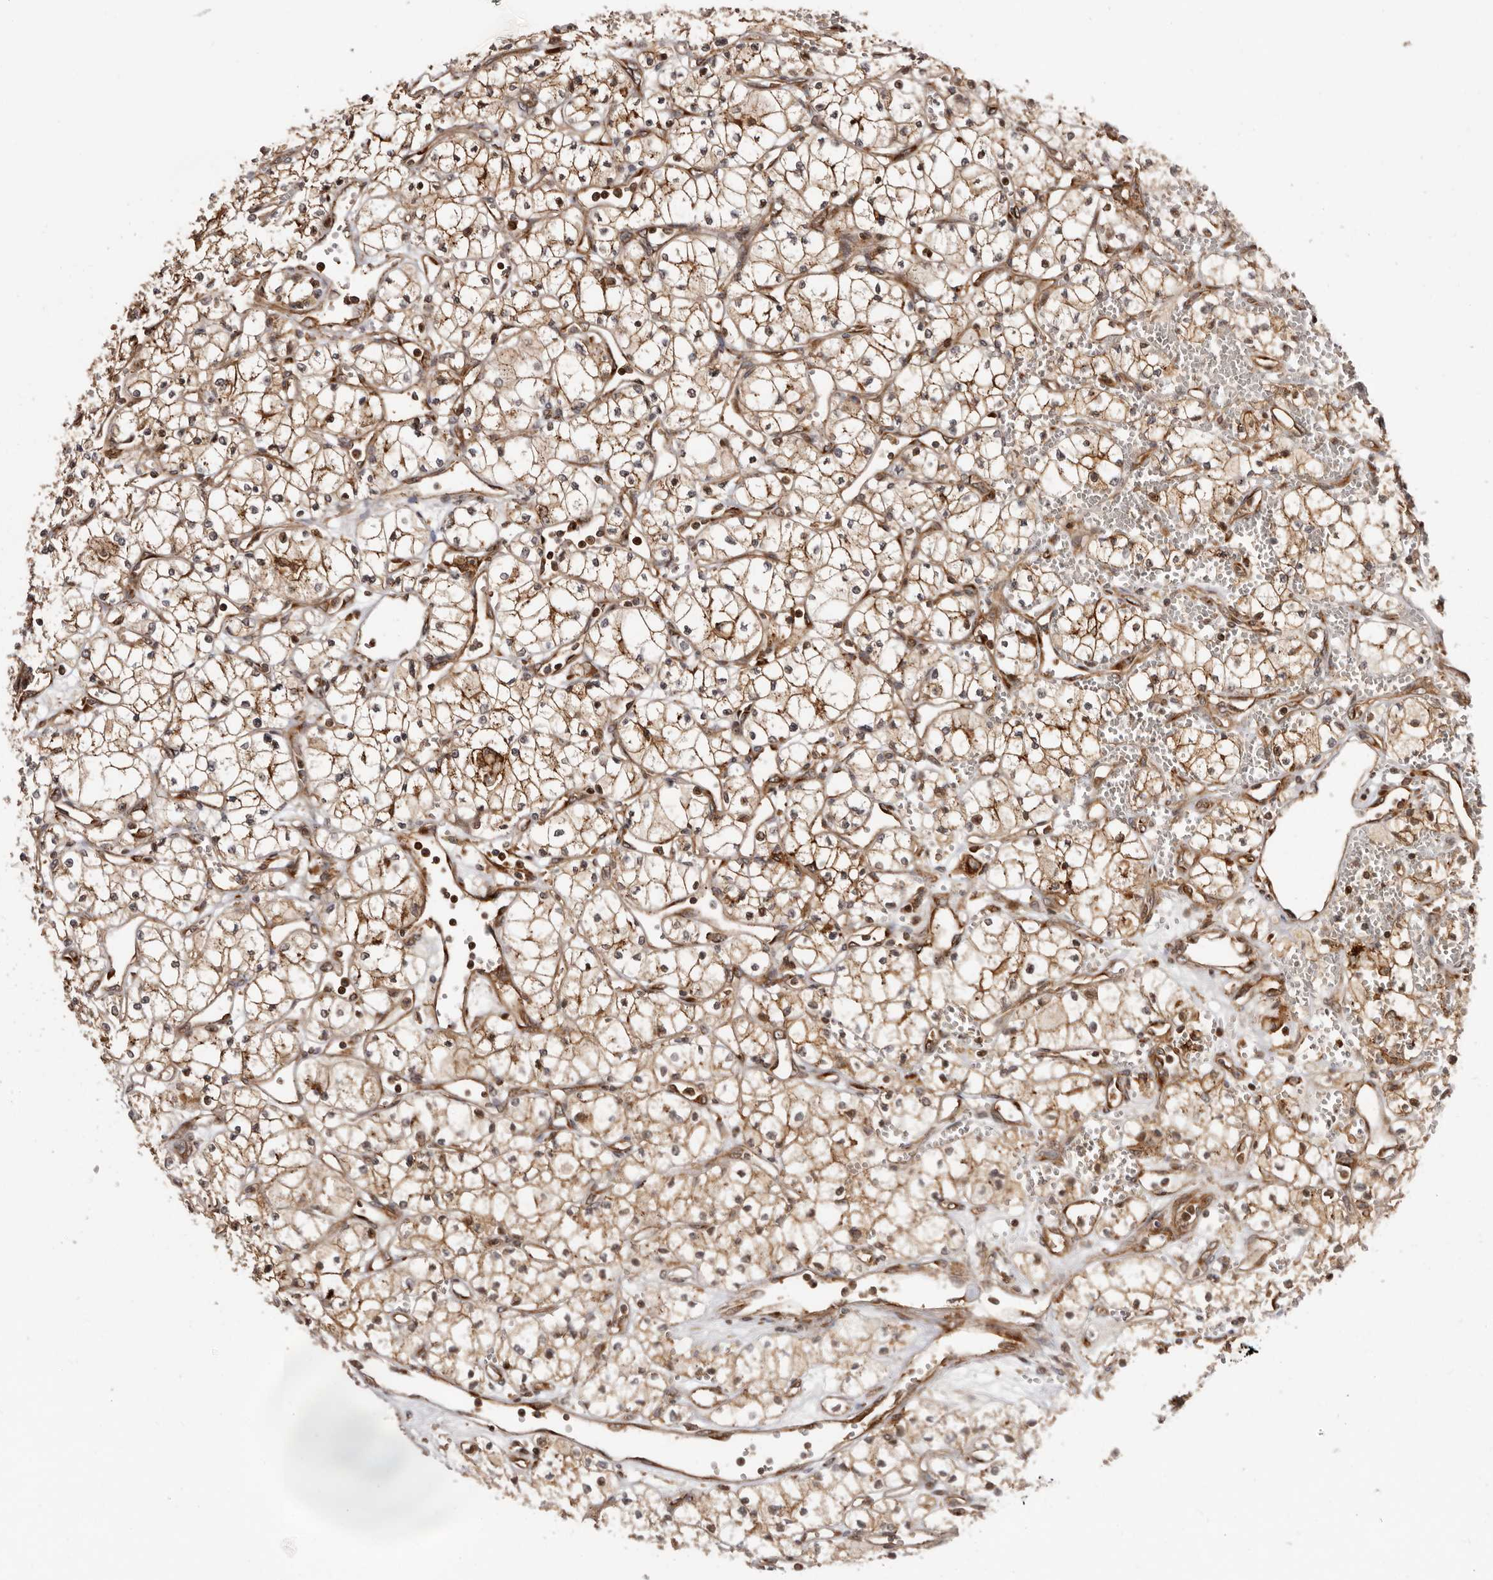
{"staining": {"intensity": "strong", "quantity": "25%-75%", "location": "cytoplasmic/membranous"}, "tissue": "renal cancer", "cell_type": "Tumor cells", "image_type": "cancer", "snomed": [{"axis": "morphology", "description": "Adenocarcinoma, NOS"}, {"axis": "topography", "description": "Kidney"}], "caption": "Renal adenocarcinoma stained with a protein marker shows strong staining in tumor cells.", "gene": "GPR27", "patient": {"sex": "male", "age": 59}}